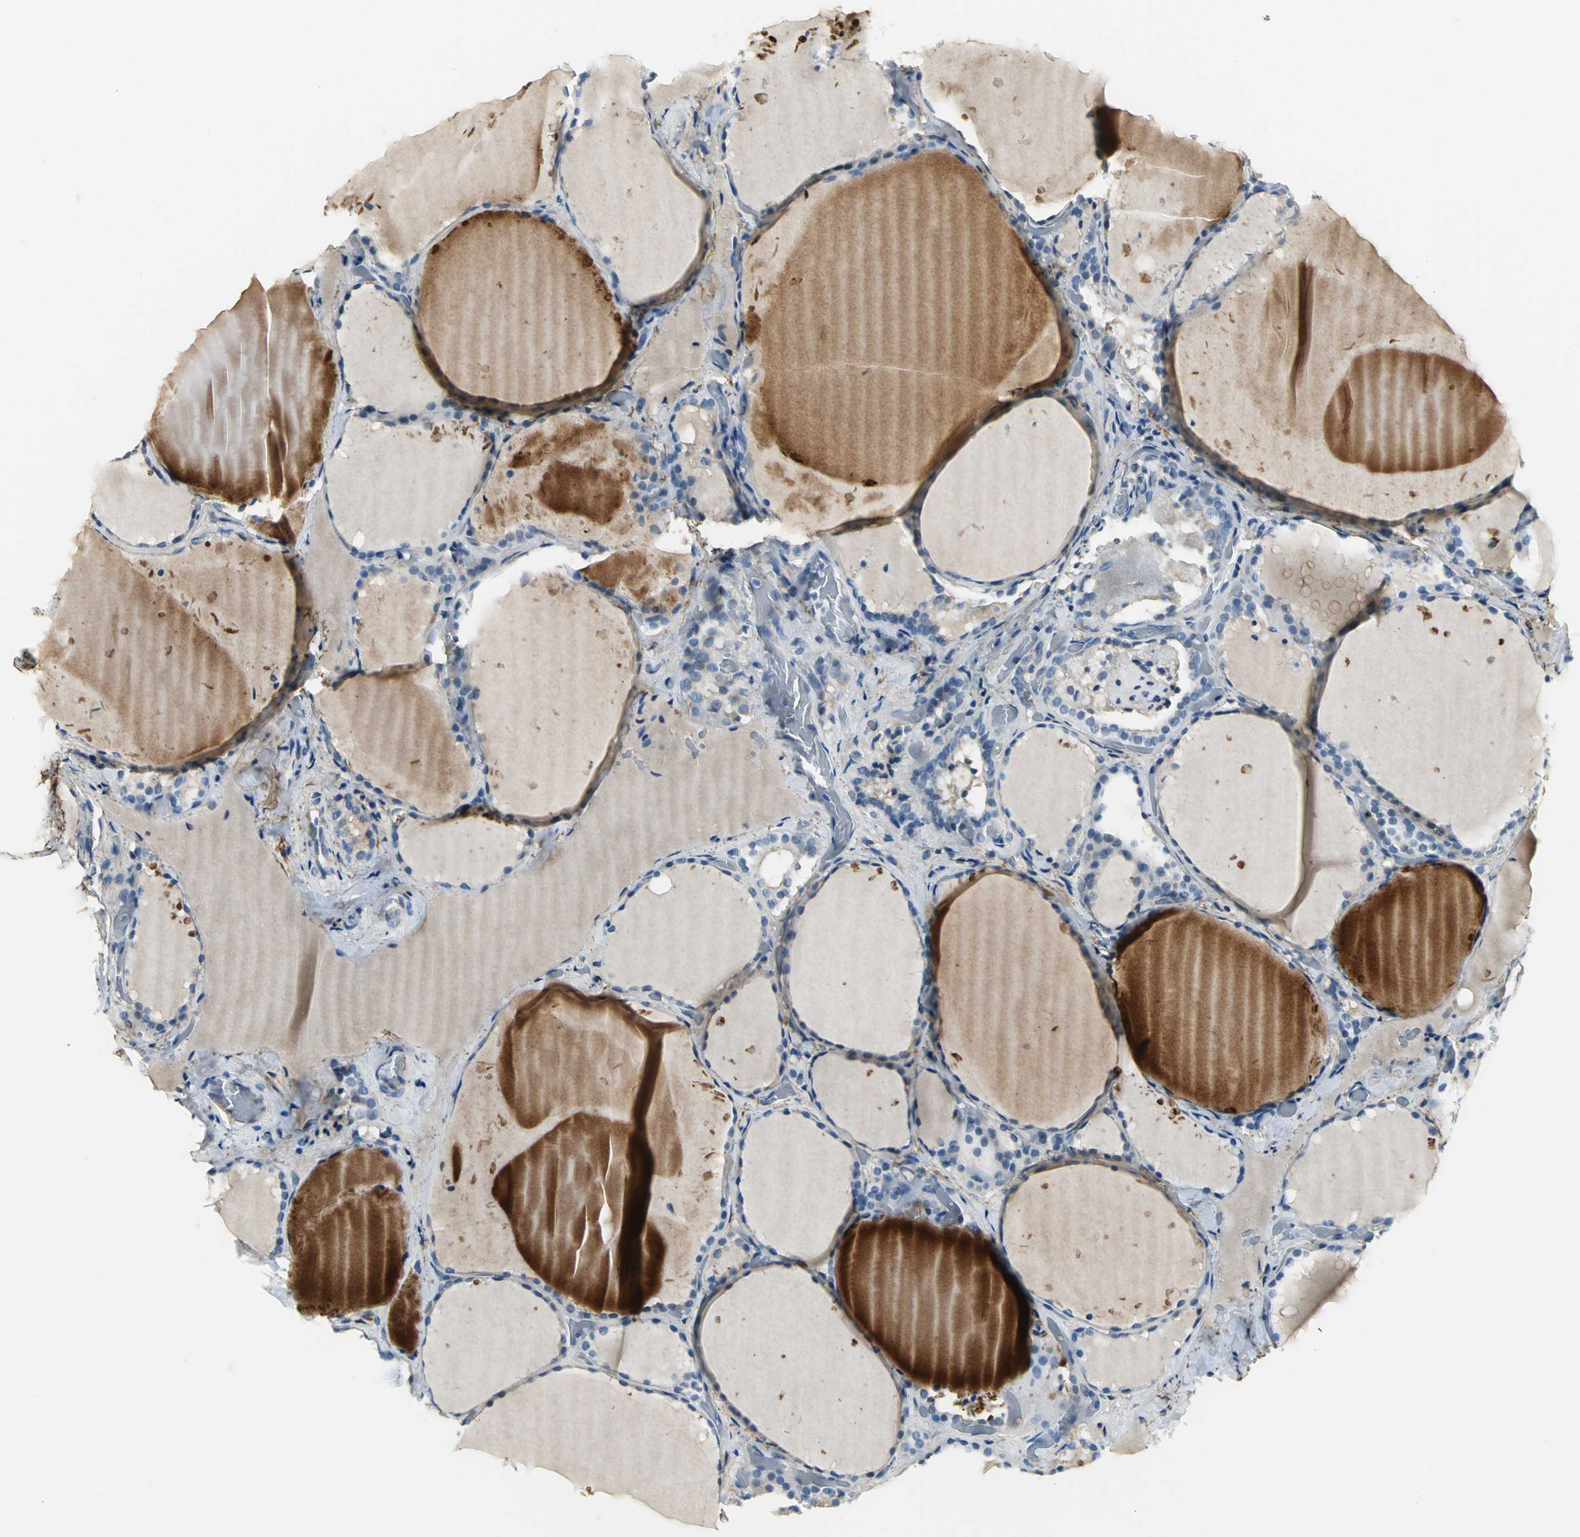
{"staining": {"intensity": "weak", "quantity": "<25%", "location": "cytoplasmic/membranous"}, "tissue": "thyroid gland", "cell_type": "Glandular cells", "image_type": "normal", "snomed": [{"axis": "morphology", "description": "Normal tissue, NOS"}, {"axis": "topography", "description": "Thyroid gland"}], "caption": "Protein analysis of normal thyroid gland shows no significant positivity in glandular cells. The staining was performed using DAB to visualize the protein expression in brown, while the nuclei were stained in blue with hematoxylin (Magnification: 20x).", "gene": "SLC16A7", "patient": {"sex": "female", "age": 22}}